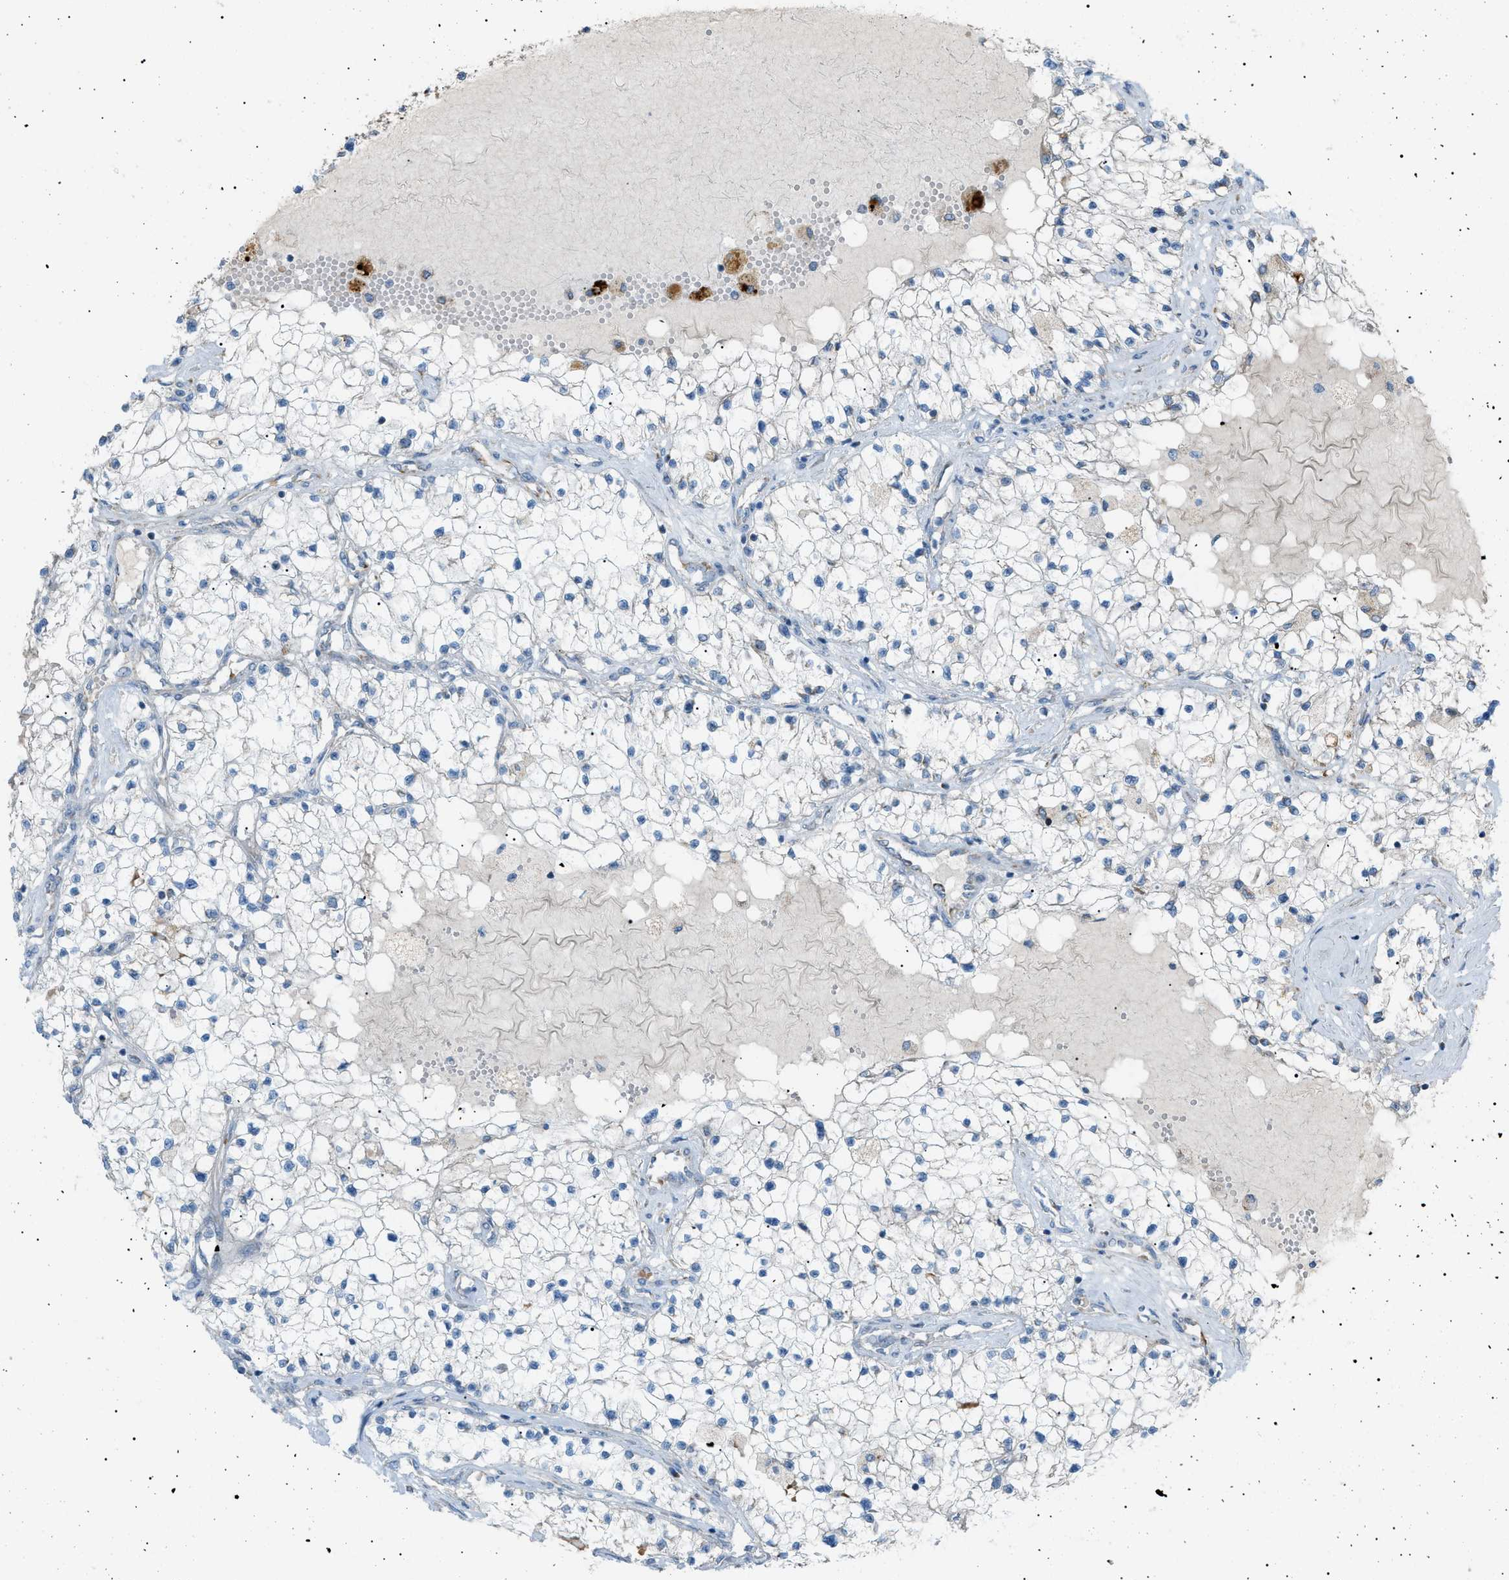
{"staining": {"intensity": "negative", "quantity": "none", "location": "none"}, "tissue": "renal cancer", "cell_type": "Tumor cells", "image_type": "cancer", "snomed": [{"axis": "morphology", "description": "Adenocarcinoma, NOS"}, {"axis": "topography", "description": "Kidney"}], "caption": "This is a micrograph of immunohistochemistry staining of renal cancer, which shows no expression in tumor cells.", "gene": "ZNF516", "patient": {"sex": "male", "age": 68}}